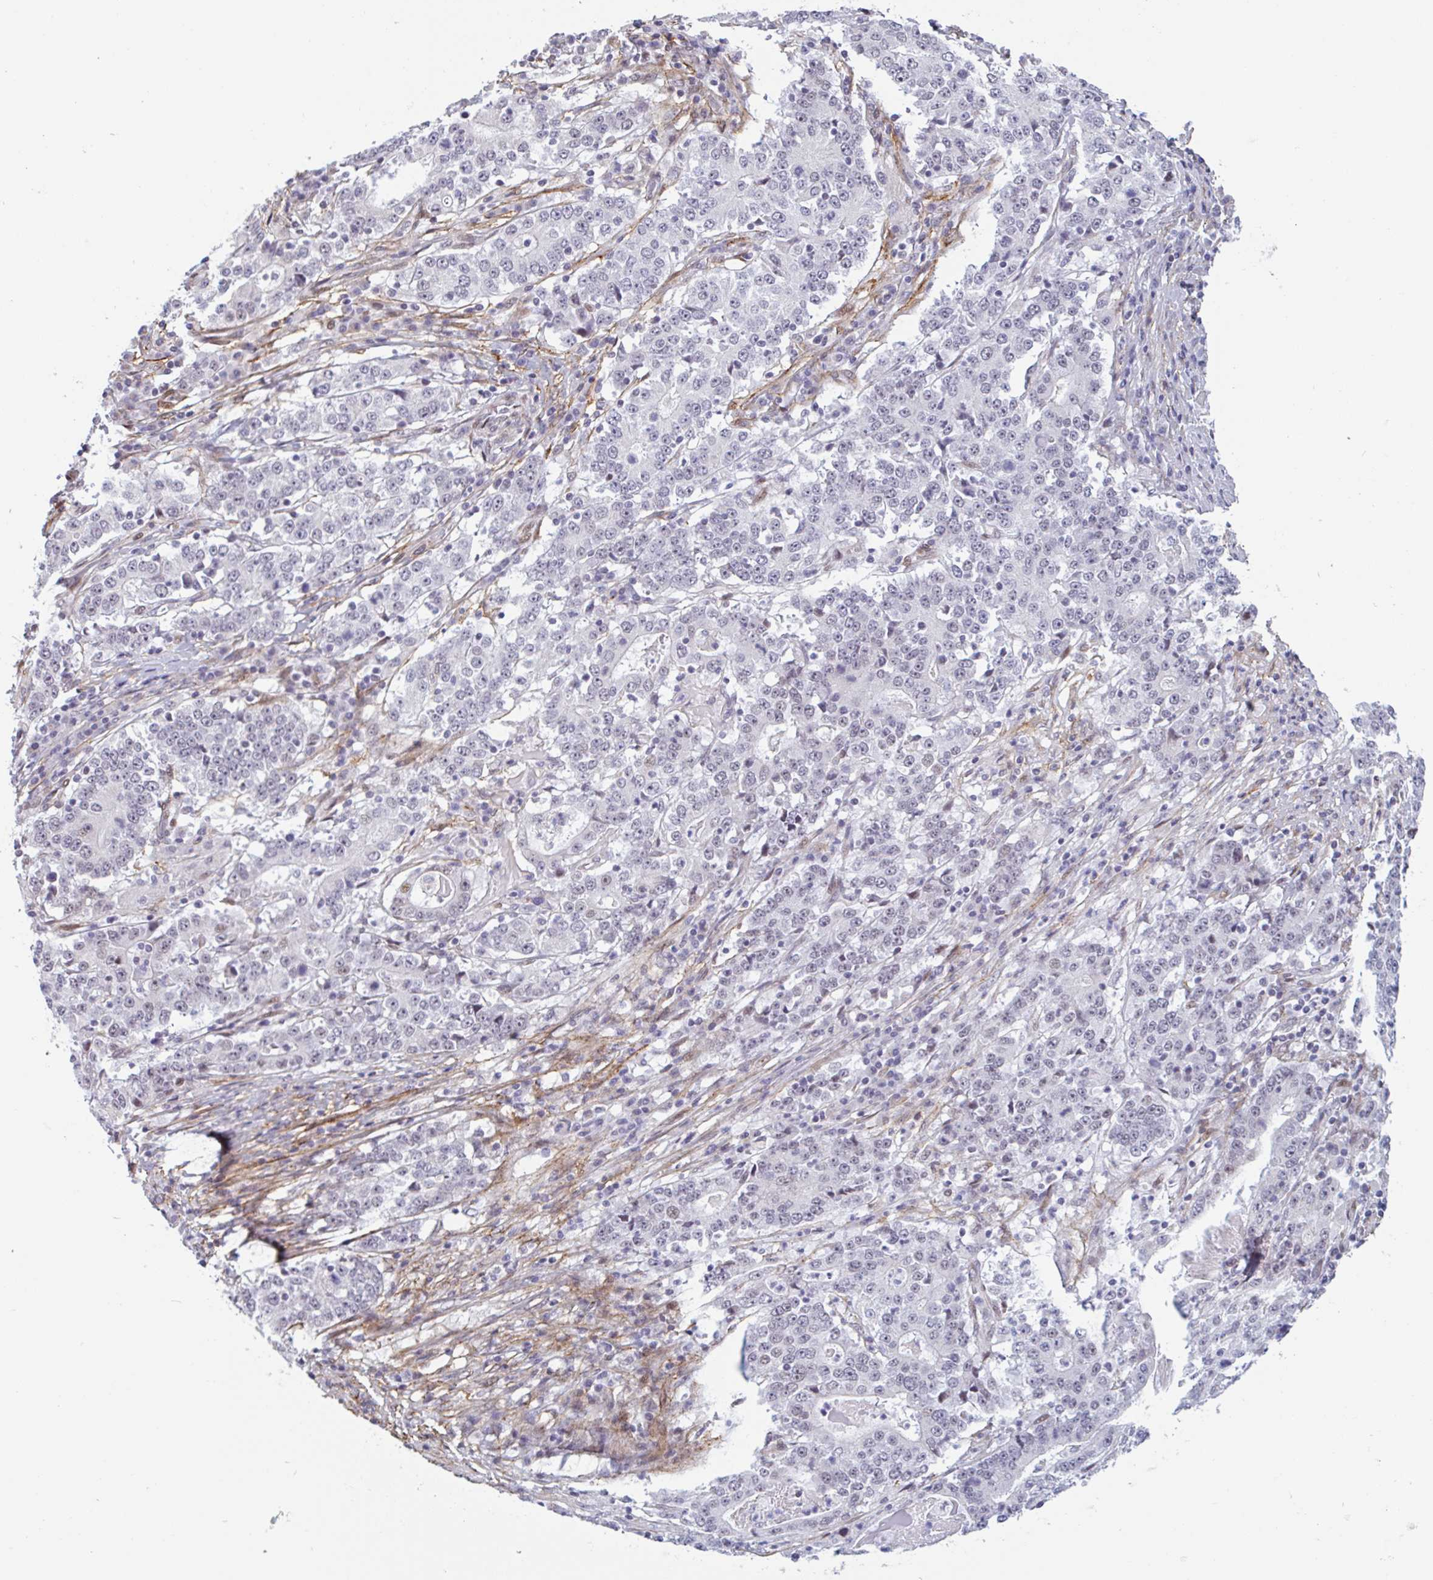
{"staining": {"intensity": "negative", "quantity": "none", "location": "none"}, "tissue": "stomach cancer", "cell_type": "Tumor cells", "image_type": "cancer", "snomed": [{"axis": "morphology", "description": "Adenocarcinoma, NOS"}, {"axis": "topography", "description": "Stomach"}], "caption": "A high-resolution histopathology image shows IHC staining of stomach cancer, which exhibits no significant positivity in tumor cells. (Brightfield microscopy of DAB immunohistochemistry (IHC) at high magnification).", "gene": "TMEM119", "patient": {"sex": "male", "age": 59}}